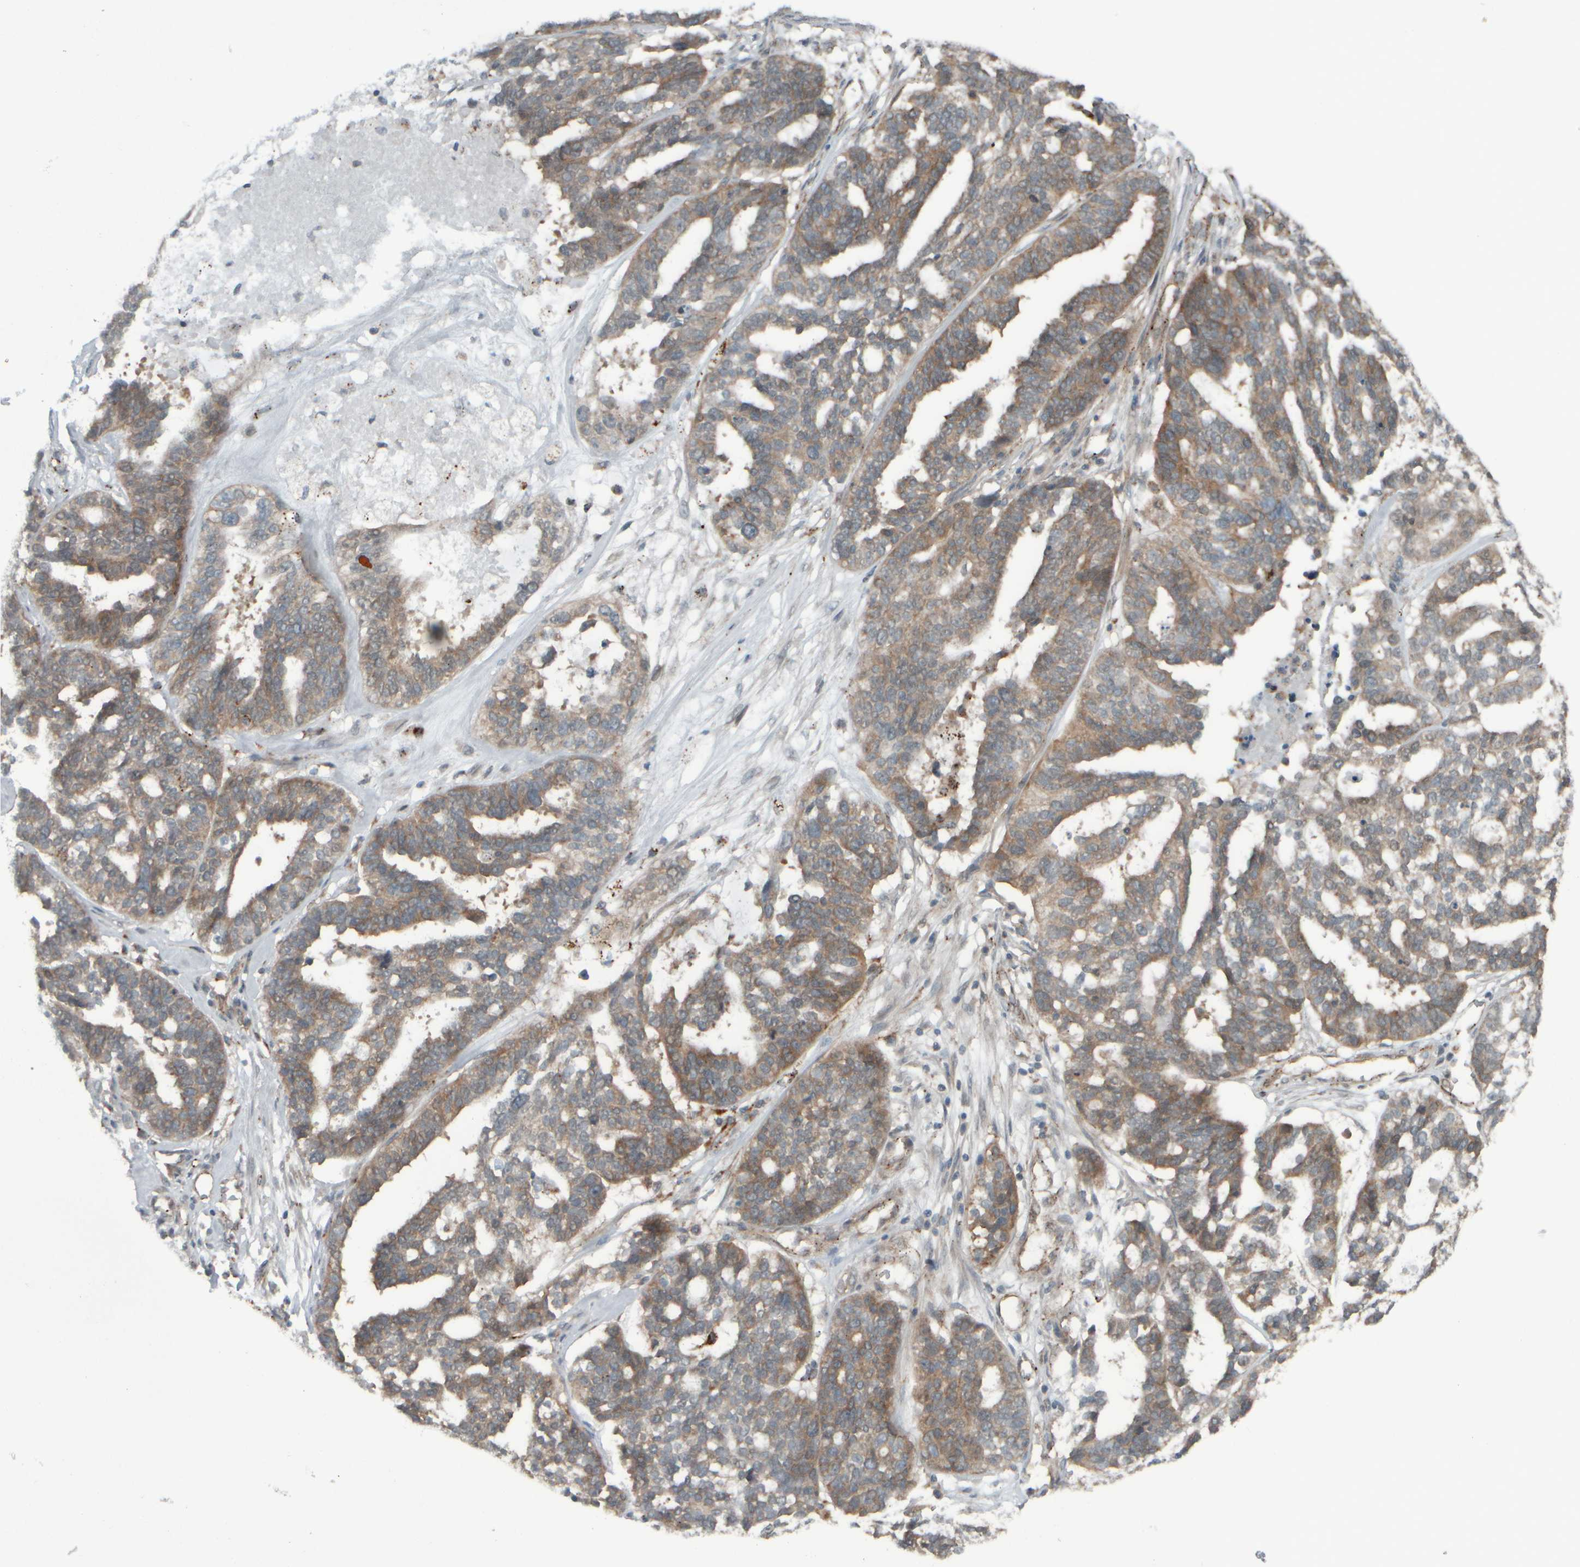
{"staining": {"intensity": "weak", "quantity": ">75%", "location": "cytoplasmic/membranous"}, "tissue": "ovarian cancer", "cell_type": "Tumor cells", "image_type": "cancer", "snomed": [{"axis": "morphology", "description": "Cystadenocarcinoma, serous, NOS"}, {"axis": "topography", "description": "Ovary"}], "caption": "Protein expression analysis of human ovarian cancer (serous cystadenocarcinoma) reveals weak cytoplasmic/membranous staining in approximately >75% of tumor cells.", "gene": "GIGYF1", "patient": {"sex": "female", "age": 59}}